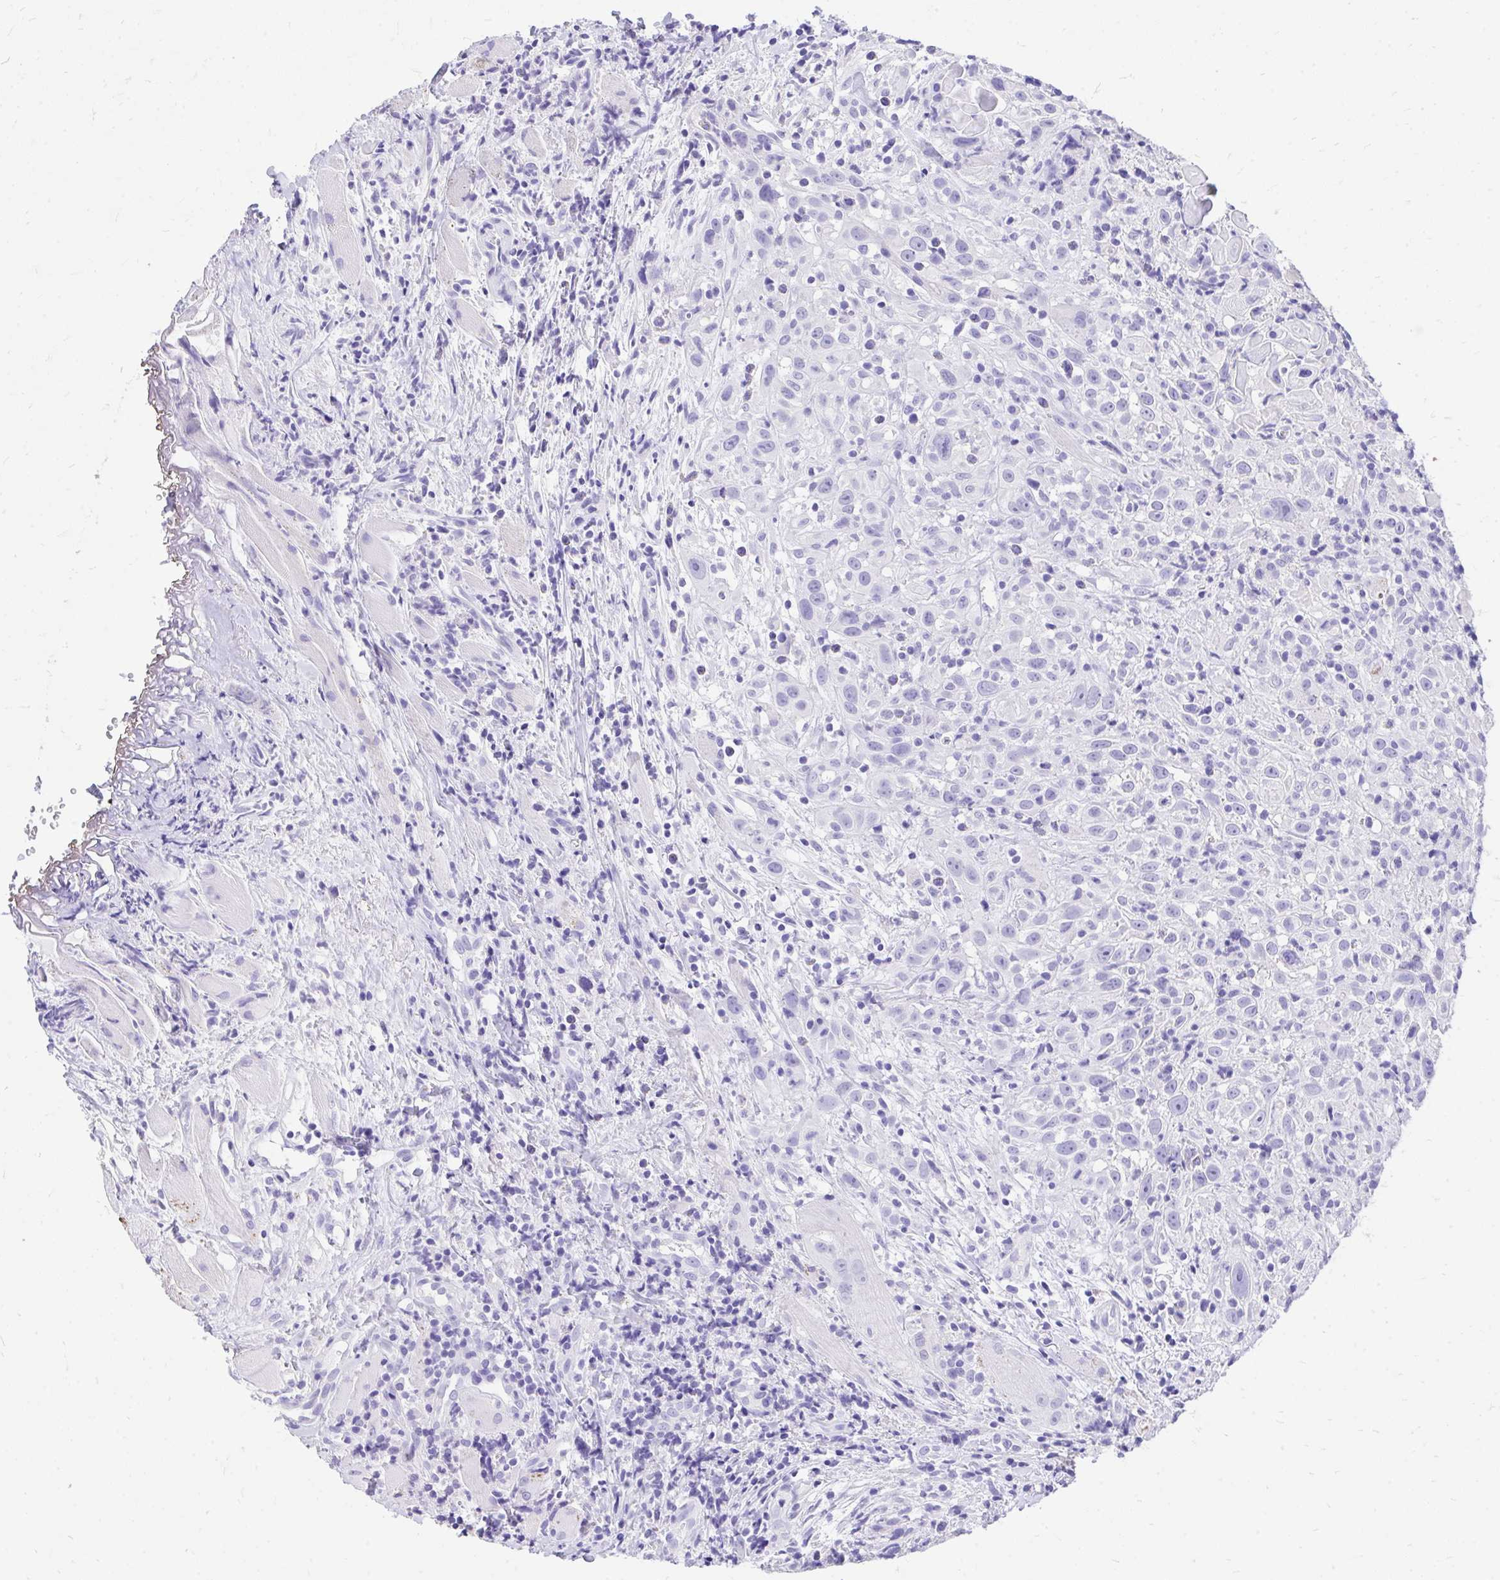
{"staining": {"intensity": "negative", "quantity": "none", "location": "none"}, "tissue": "head and neck cancer", "cell_type": "Tumor cells", "image_type": "cancer", "snomed": [{"axis": "morphology", "description": "Squamous cell carcinoma, NOS"}, {"axis": "topography", "description": "Head-Neck"}], "caption": "Immunohistochemistry image of neoplastic tissue: head and neck squamous cell carcinoma stained with DAB (3,3'-diaminobenzidine) shows no significant protein expression in tumor cells.", "gene": "MON1A", "patient": {"sex": "female", "age": 95}}